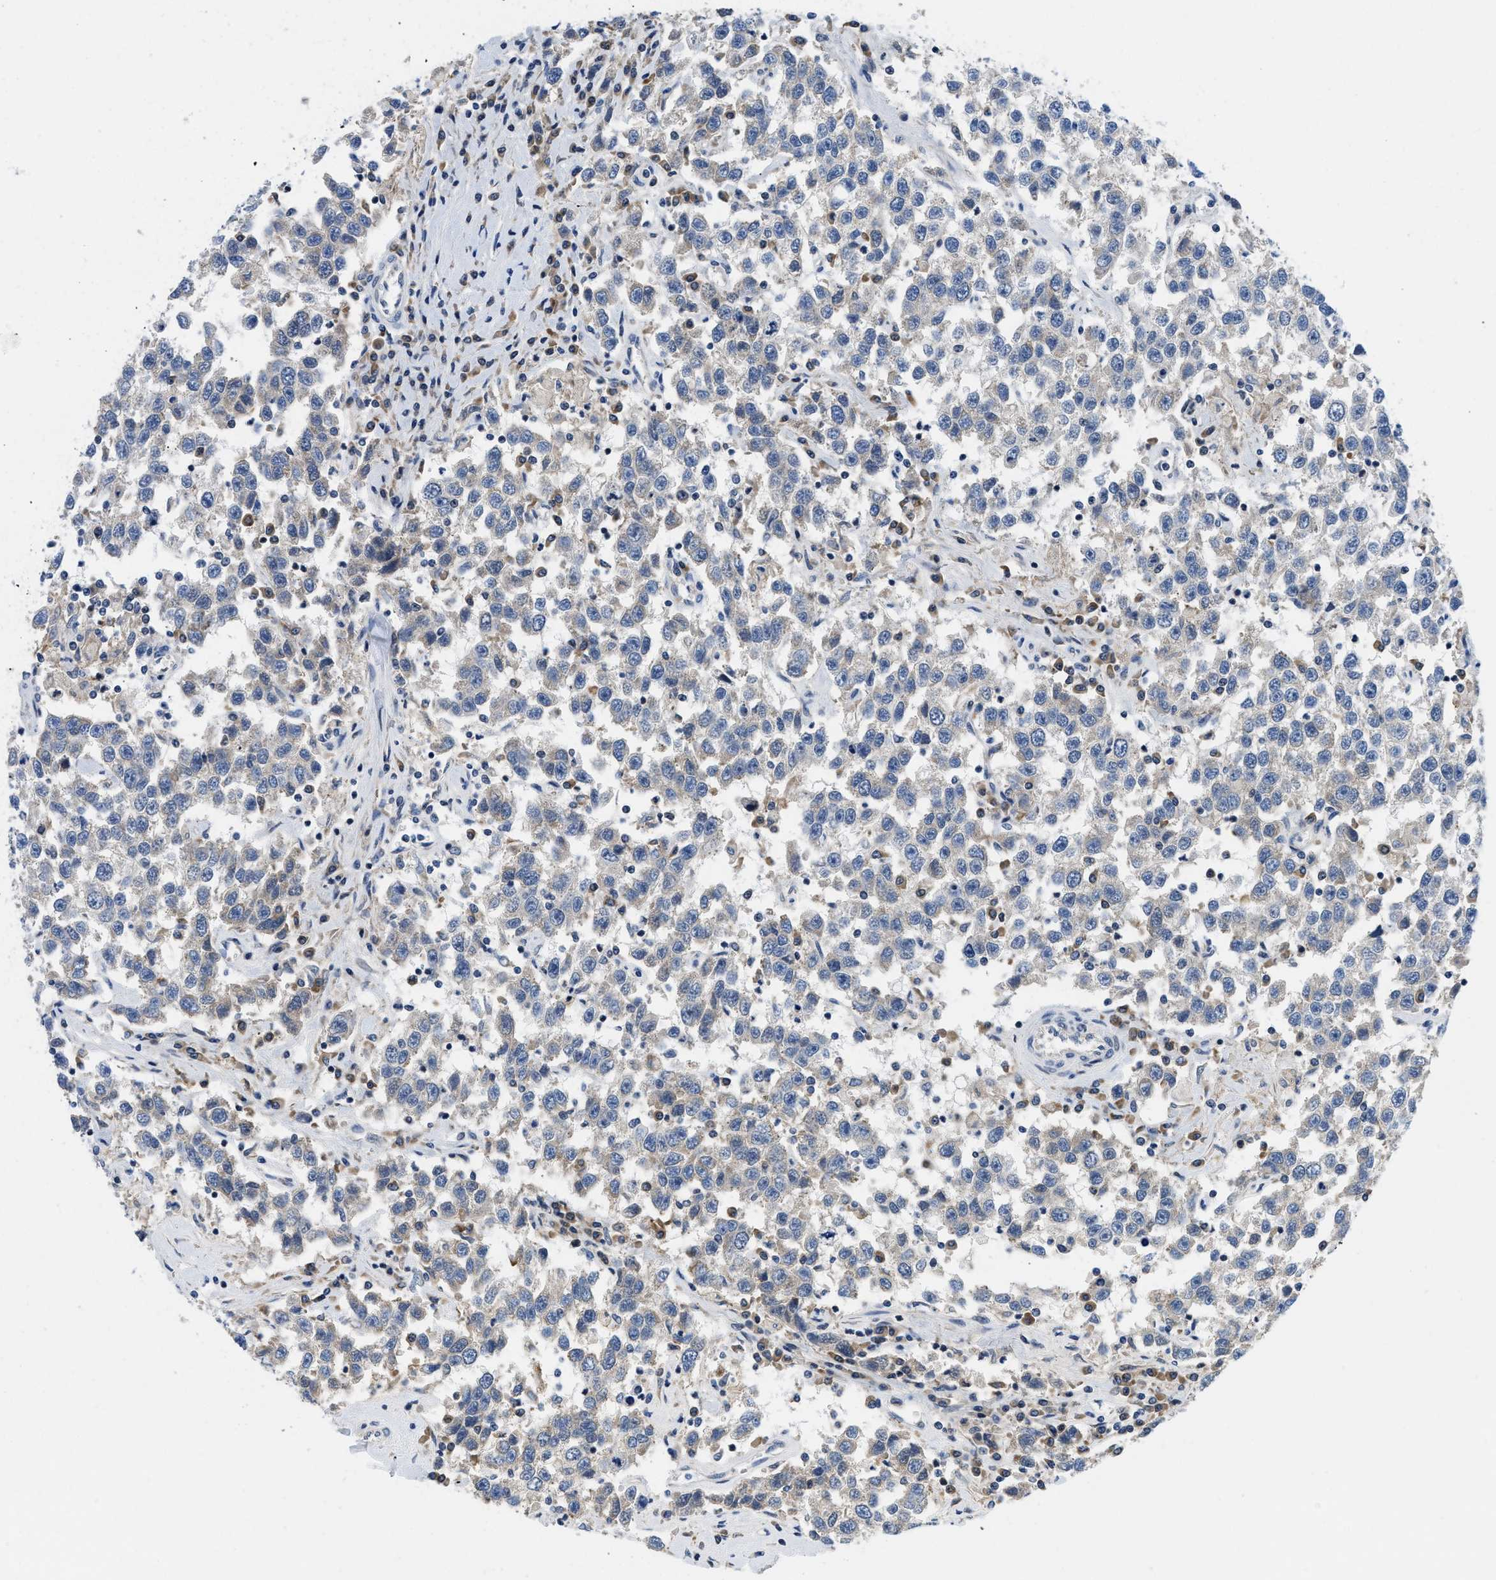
{"staining": {"intensity": "negative", "quantity": "none", "location": "none"}, "tissue": "testis cancer", "cell_type": "Tumor cells", "image_type": "cancer", "snomed": [{"axis": "morphology", "description": "Seminoma, NOS"}, {"axis": "topography", "description": "Testis"}], "caption": "This is a histopathology image of immunohistochemistry staining of testis seminoma, which shows no expression in tumor cells.", "gene": "IKBKE", "patient": {"sex": "male", "age": 41}}